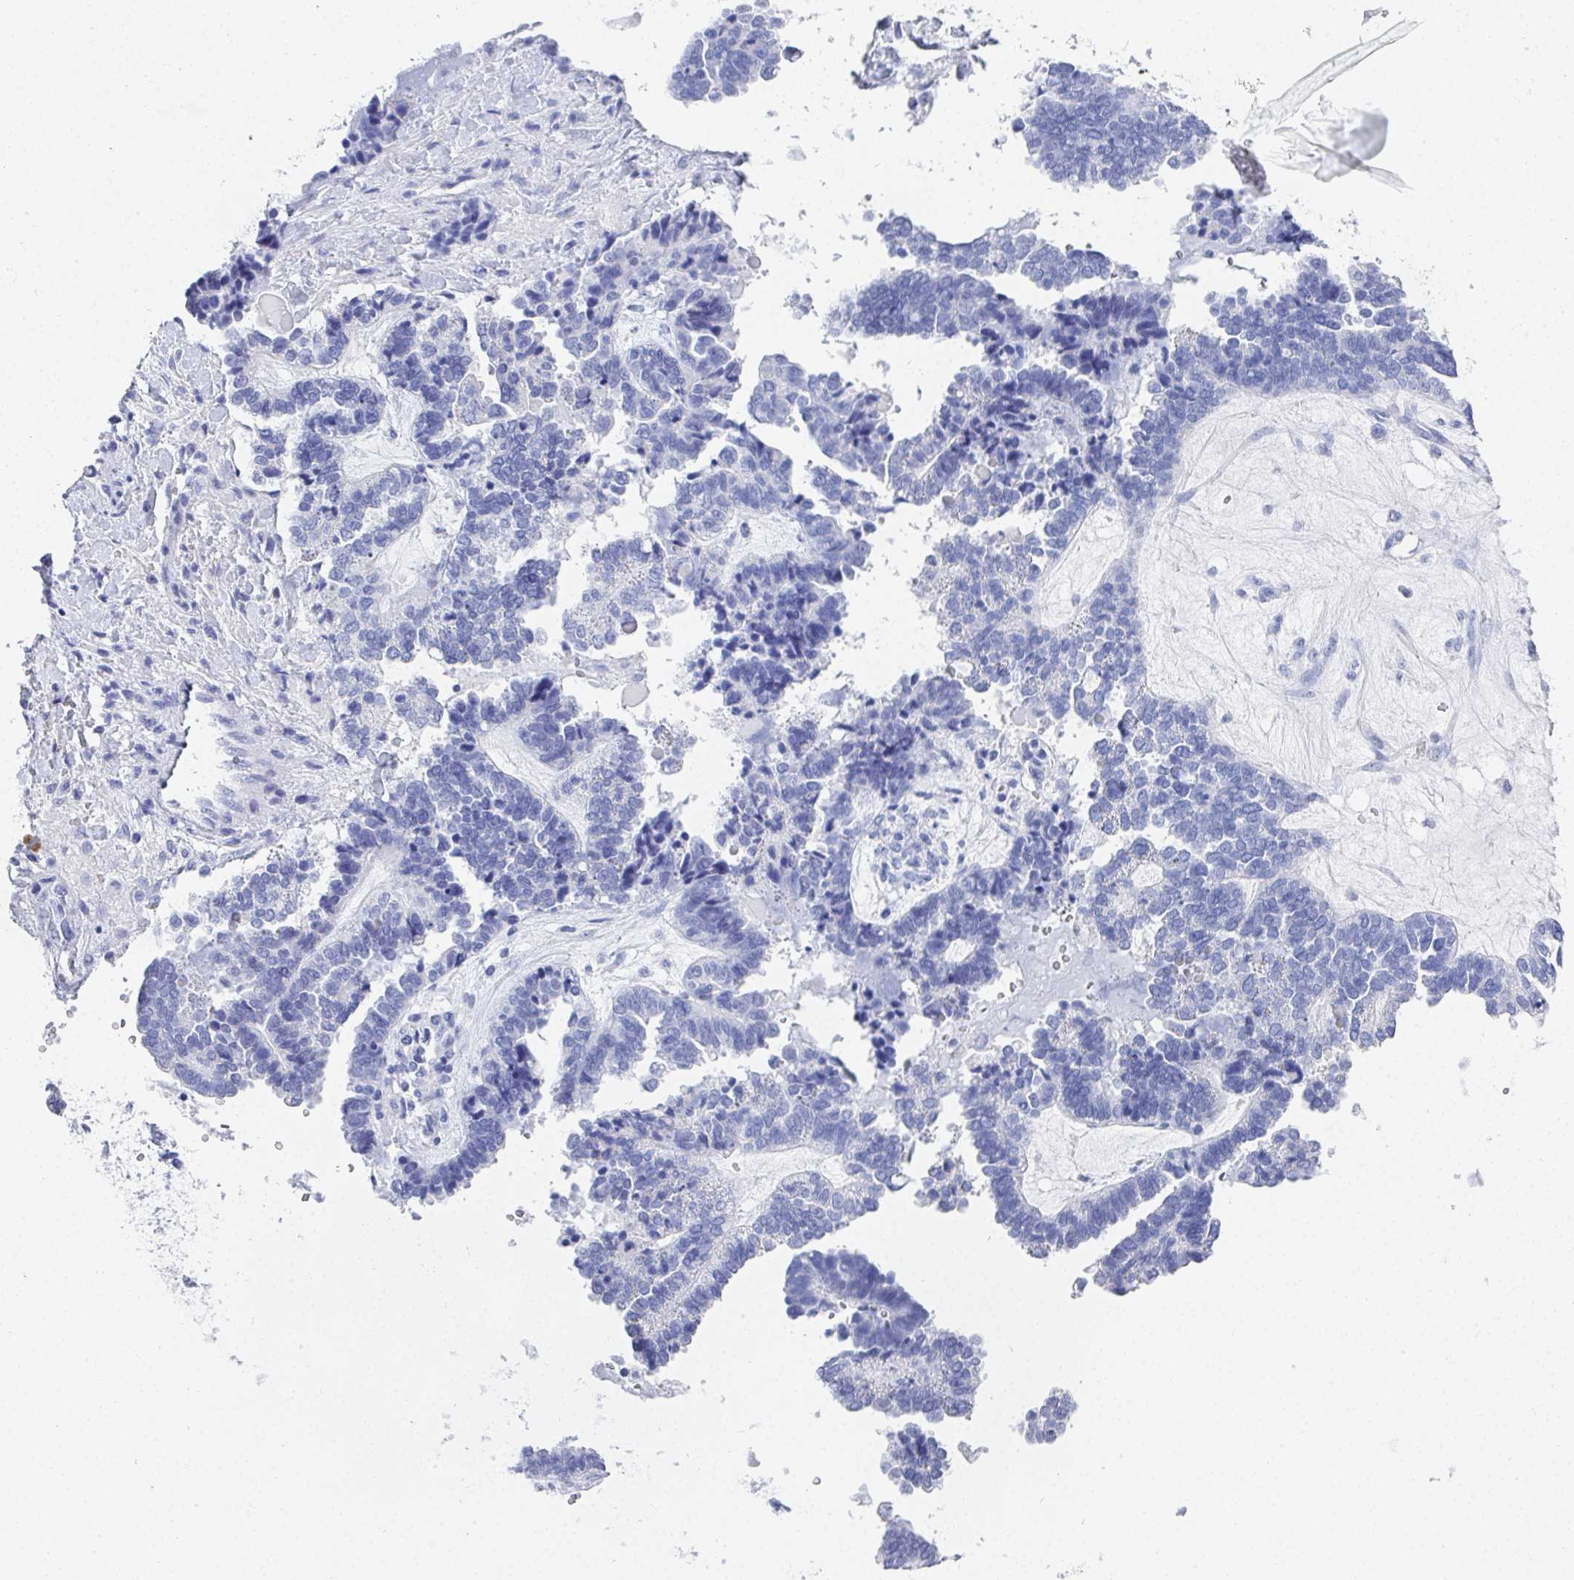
{"staining": {"intensity": "negative", "quantity": "none", "location": "none"}, "tissue": "ovarian cancer", "cell_type": "Tumor cells", "image_type": "cancer", "snomed": [{"axis": "morphology", "description": "Cystadenocarcinoma, serous, NOS"}, {"axis": "topography", "description": "Ovary"}], "caption": "A high-resolution histopathology image shows immunohistochemistry staining of serous cystadenocarcinoma (ovarian), which shows no significant staining in tumor cells.", "gene": "GRIA1", "patient": {"sex": "female", "age": 51}}